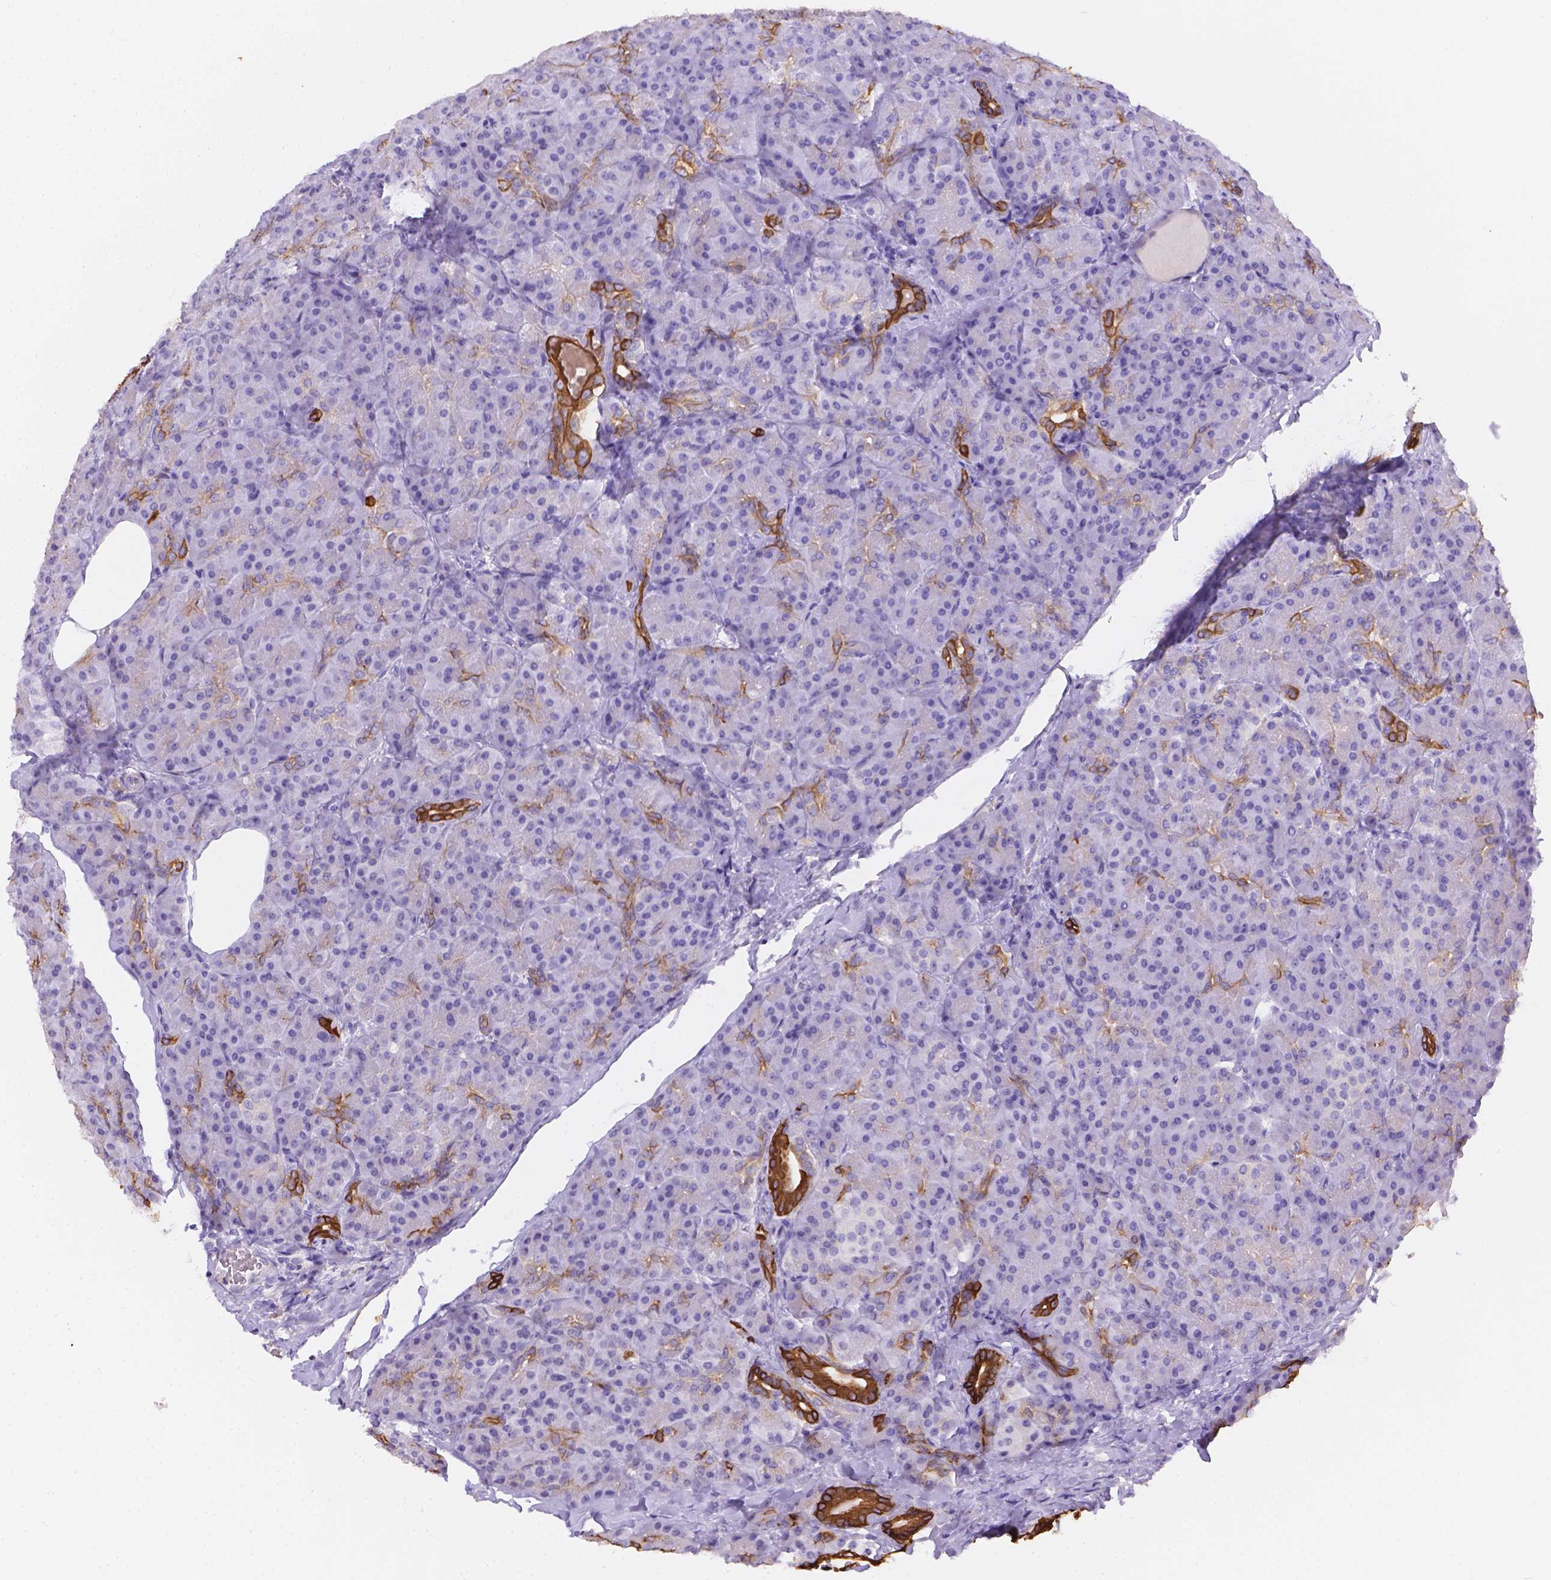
{"staining": {"intensity": "strong", "quantity": "<25%", "location": "cytoplasmic/membranous"}, "tissue": "pancreas", "cell_type": "Exocrine glandular cells", "image_type": "normal", "snomed": [{"axis": "morphology", "description": "Normal tissue, NOS"}, {"axis": "topography", "description": "Pancreas"}], "caption": "Benign pancreas shows strong cytoplasmic/membranous staining in approximately <25% of exocrine glandular cells (DAB IHC with brightfield microscopy, high magnification)..", "gene": "DMWD", "patient": {"sex": "male", "age": 57}}